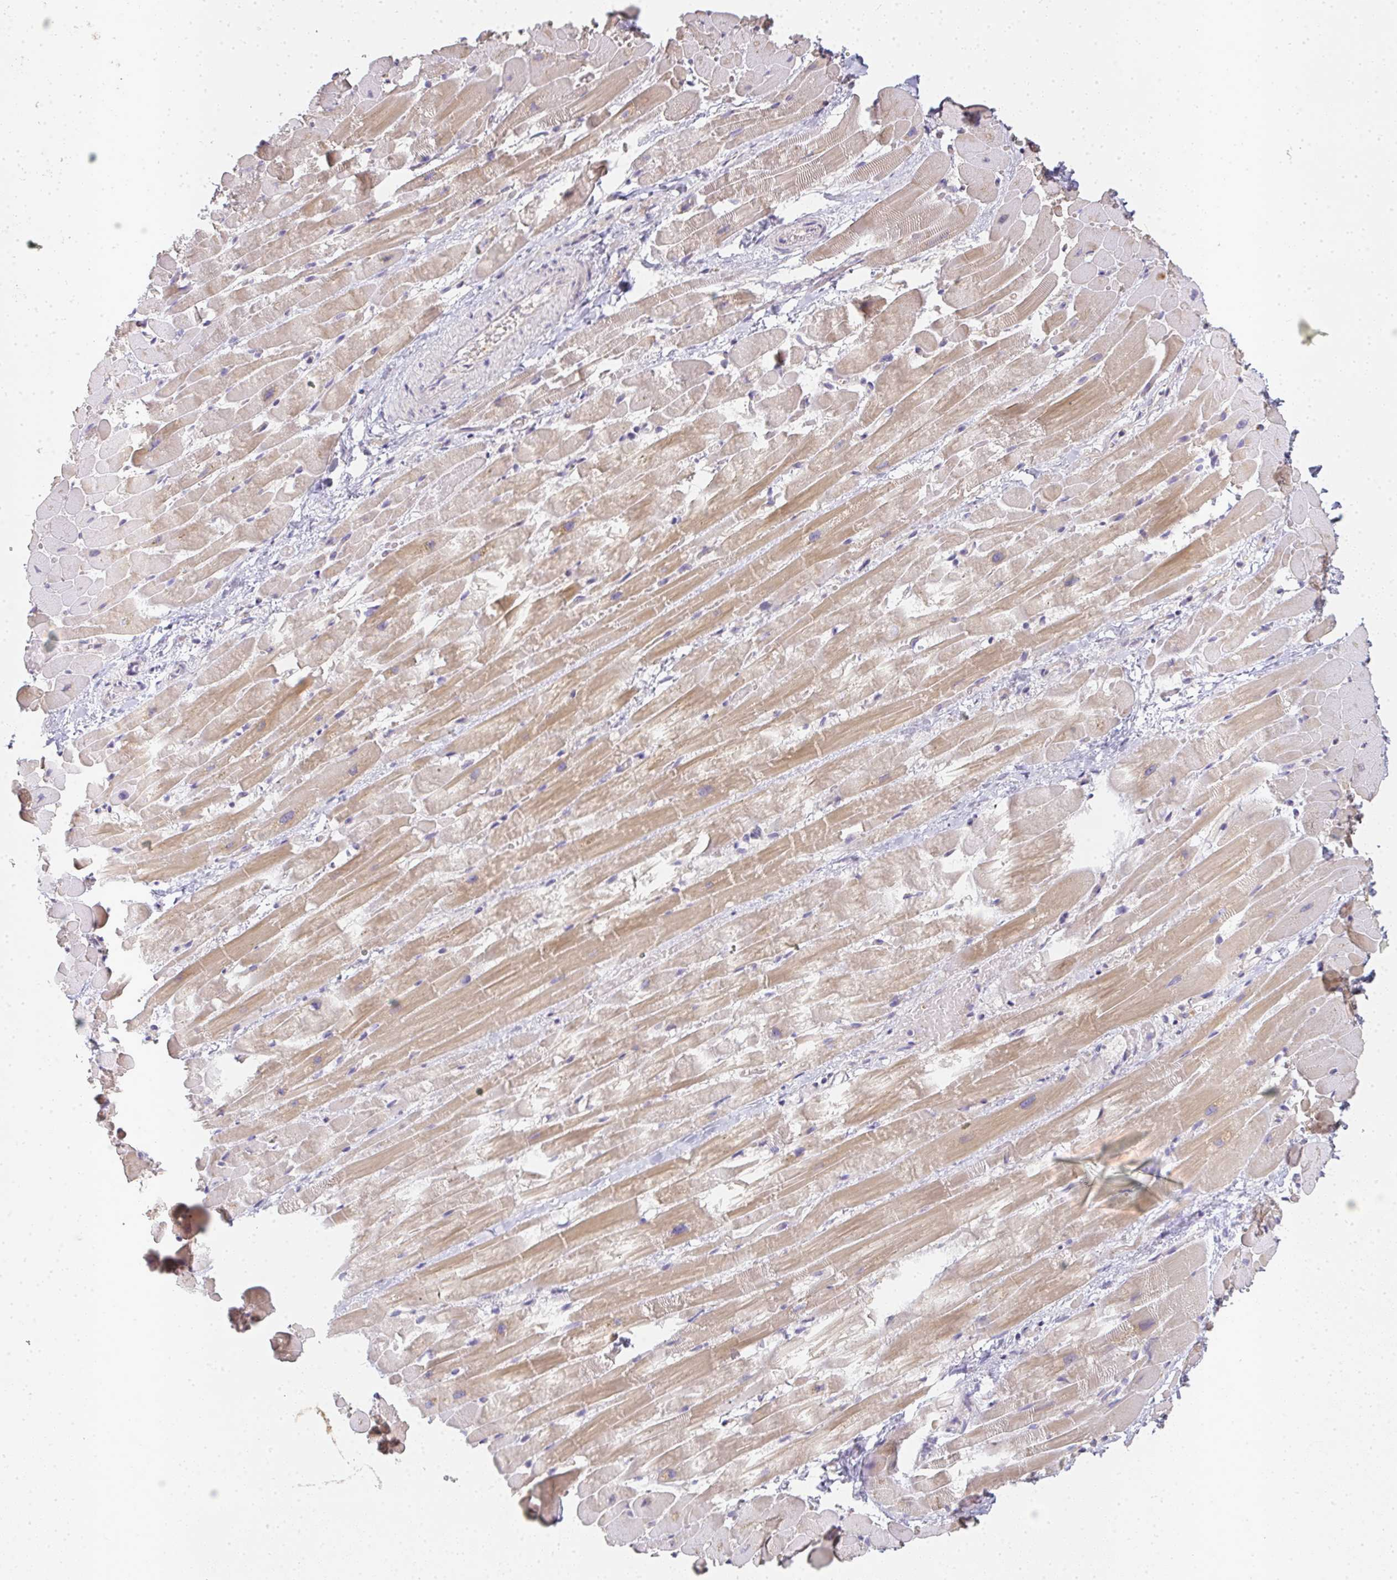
{"staining": {"intensity": "weak", "quantity": "25%-75%", "location": "cytoplasmic/membranous"}, "tissue": "heart muscle", "cell_type": "Cardiomyocytes", "image_type": "normal", "snomed": [{"axis": "morphology", "description": "Normal tissue, NOS"}, {"axis": "topography", "description": "Heart"}], "caption": "Cardiomyocytes reveal low levels of weak cytoplasmic/membranous staining in approximately 25%-75% of cells in unremarkable heart muscle.", "gene": "SLC35B3", "patient": {"sex": "male", "age": 37}}